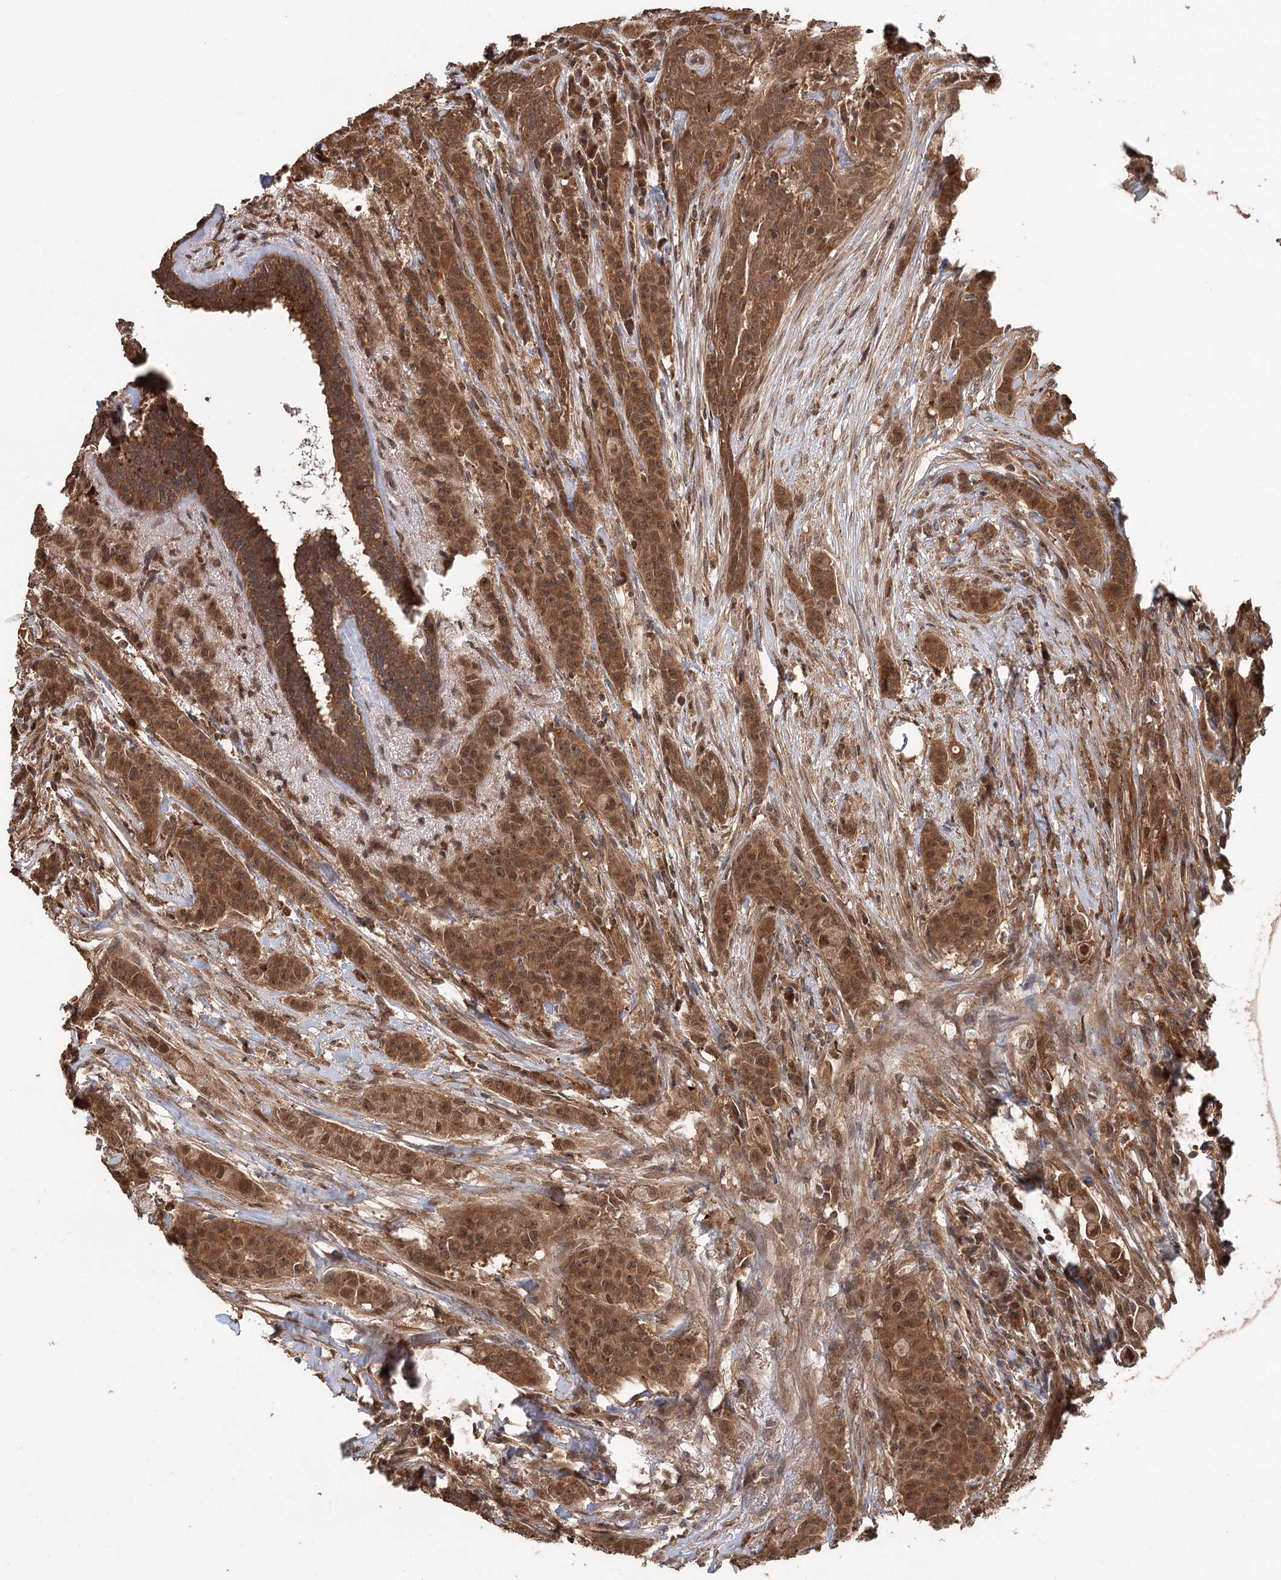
{"staining": {"intensity": "moderate", "quantity": ">75%", "location": "cytoplasmic/membranous,nuclear"}, "tissue": "breast cancer", "cell_type": "Tumor cells", "image_type": "cancer", "snomed": [{"axis": "morphology", "description": "Duct carcinoma"}, {"axis": "topography", "description": "Breast"}], "caption": "This photomicrograph demonstrates immunohistochemistry staining of human breast cancer, with medium moderate cytoplasmic/membranous and nuclear staining in about >75% of tumor cells.", "gene": "N6AMT1", "patient": {"sex": "female", "age": 40}}